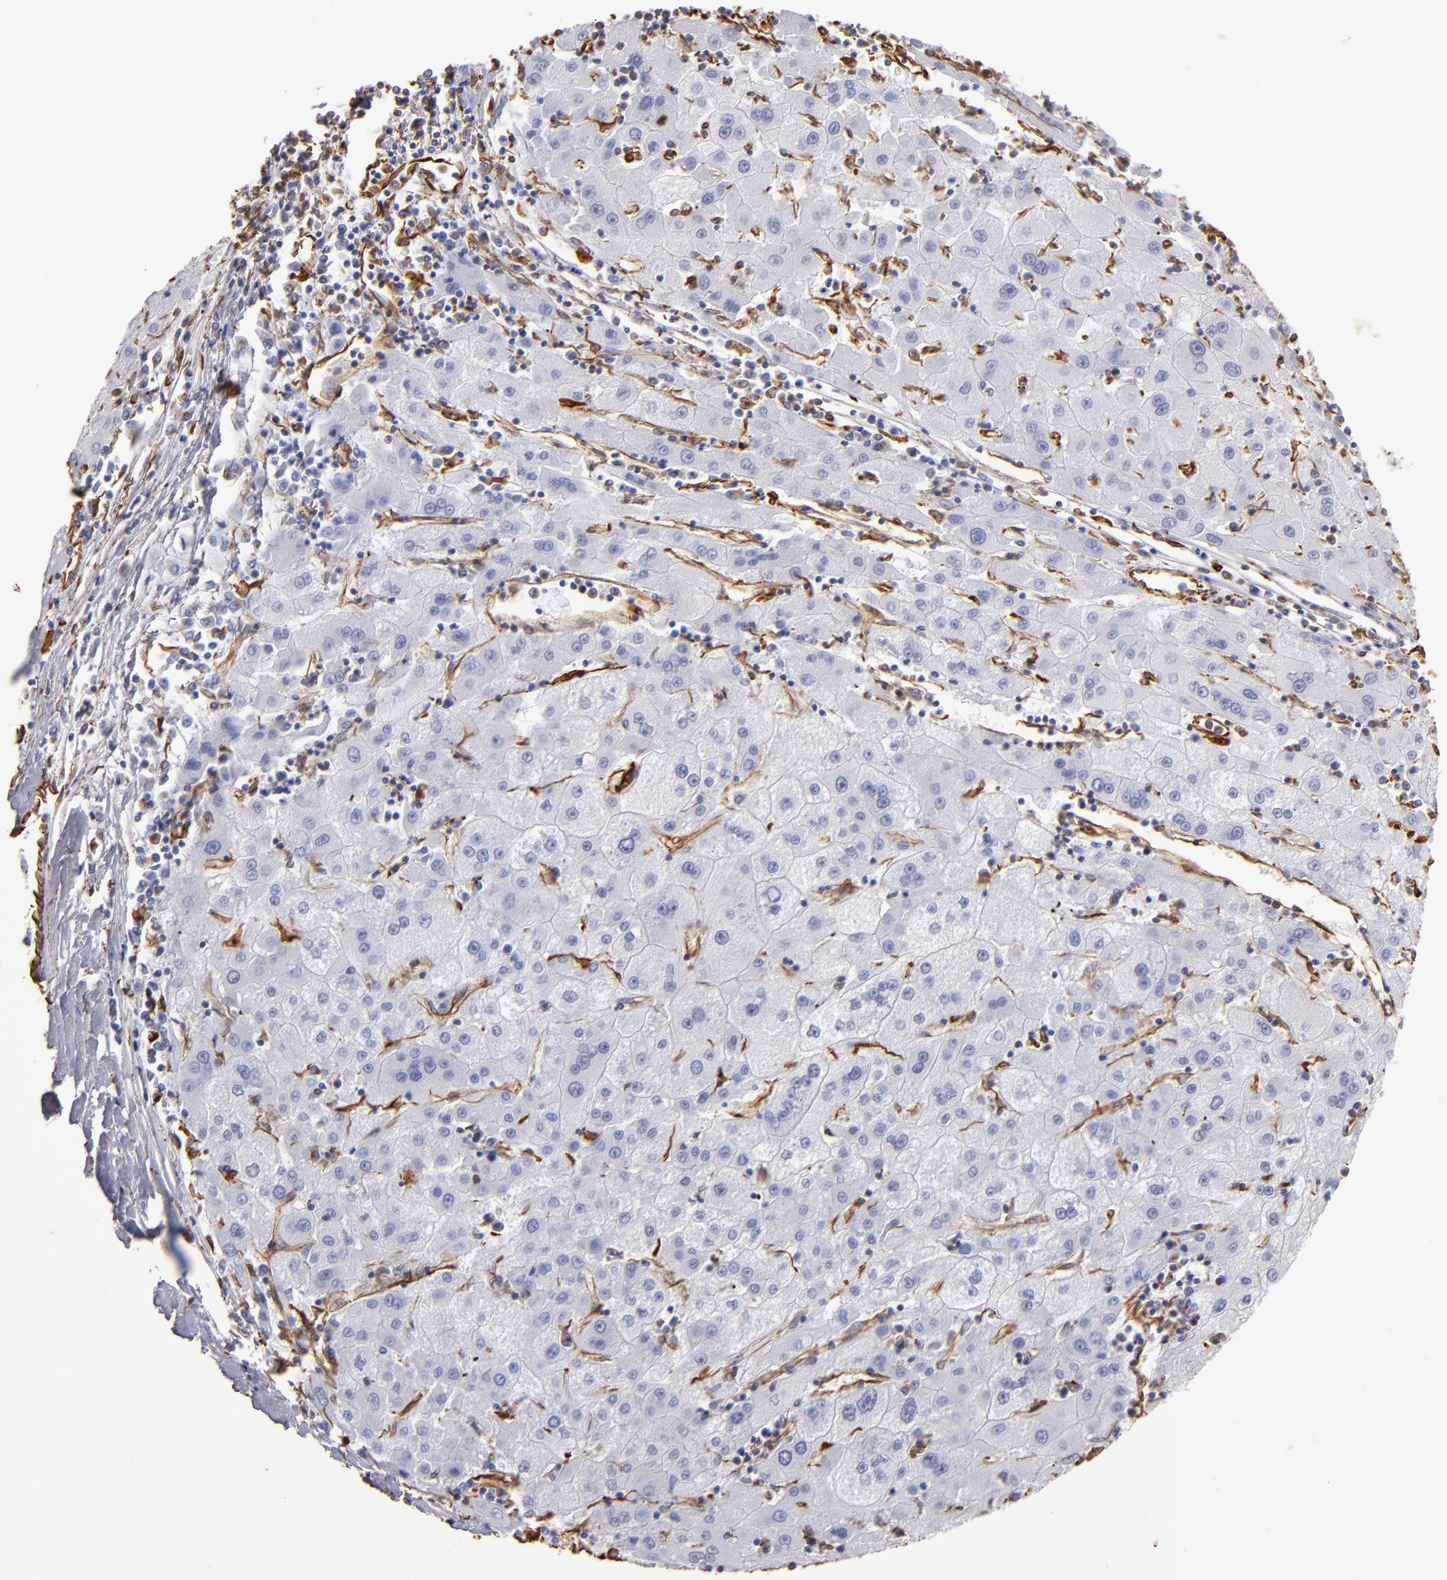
{"staining": {"intensity": "negative", "quantity": "none", "location": "none"}, "tissue": "liver cancer", "cell_type": "Tumor cells", "image_type": "cancer", "snomed": [{"axis": "morphology", "description": "Carcinoma, Hepatocellular, NOS"}, {"axis": "topography", "description": "Liver"}], "caption": "Photomicrograph shows no protein positivity in tumor cells of hepatocellular carcinoma (liver) tissue.", "gene": "VIM", "patient": {"sex": "male", "age": 72}}